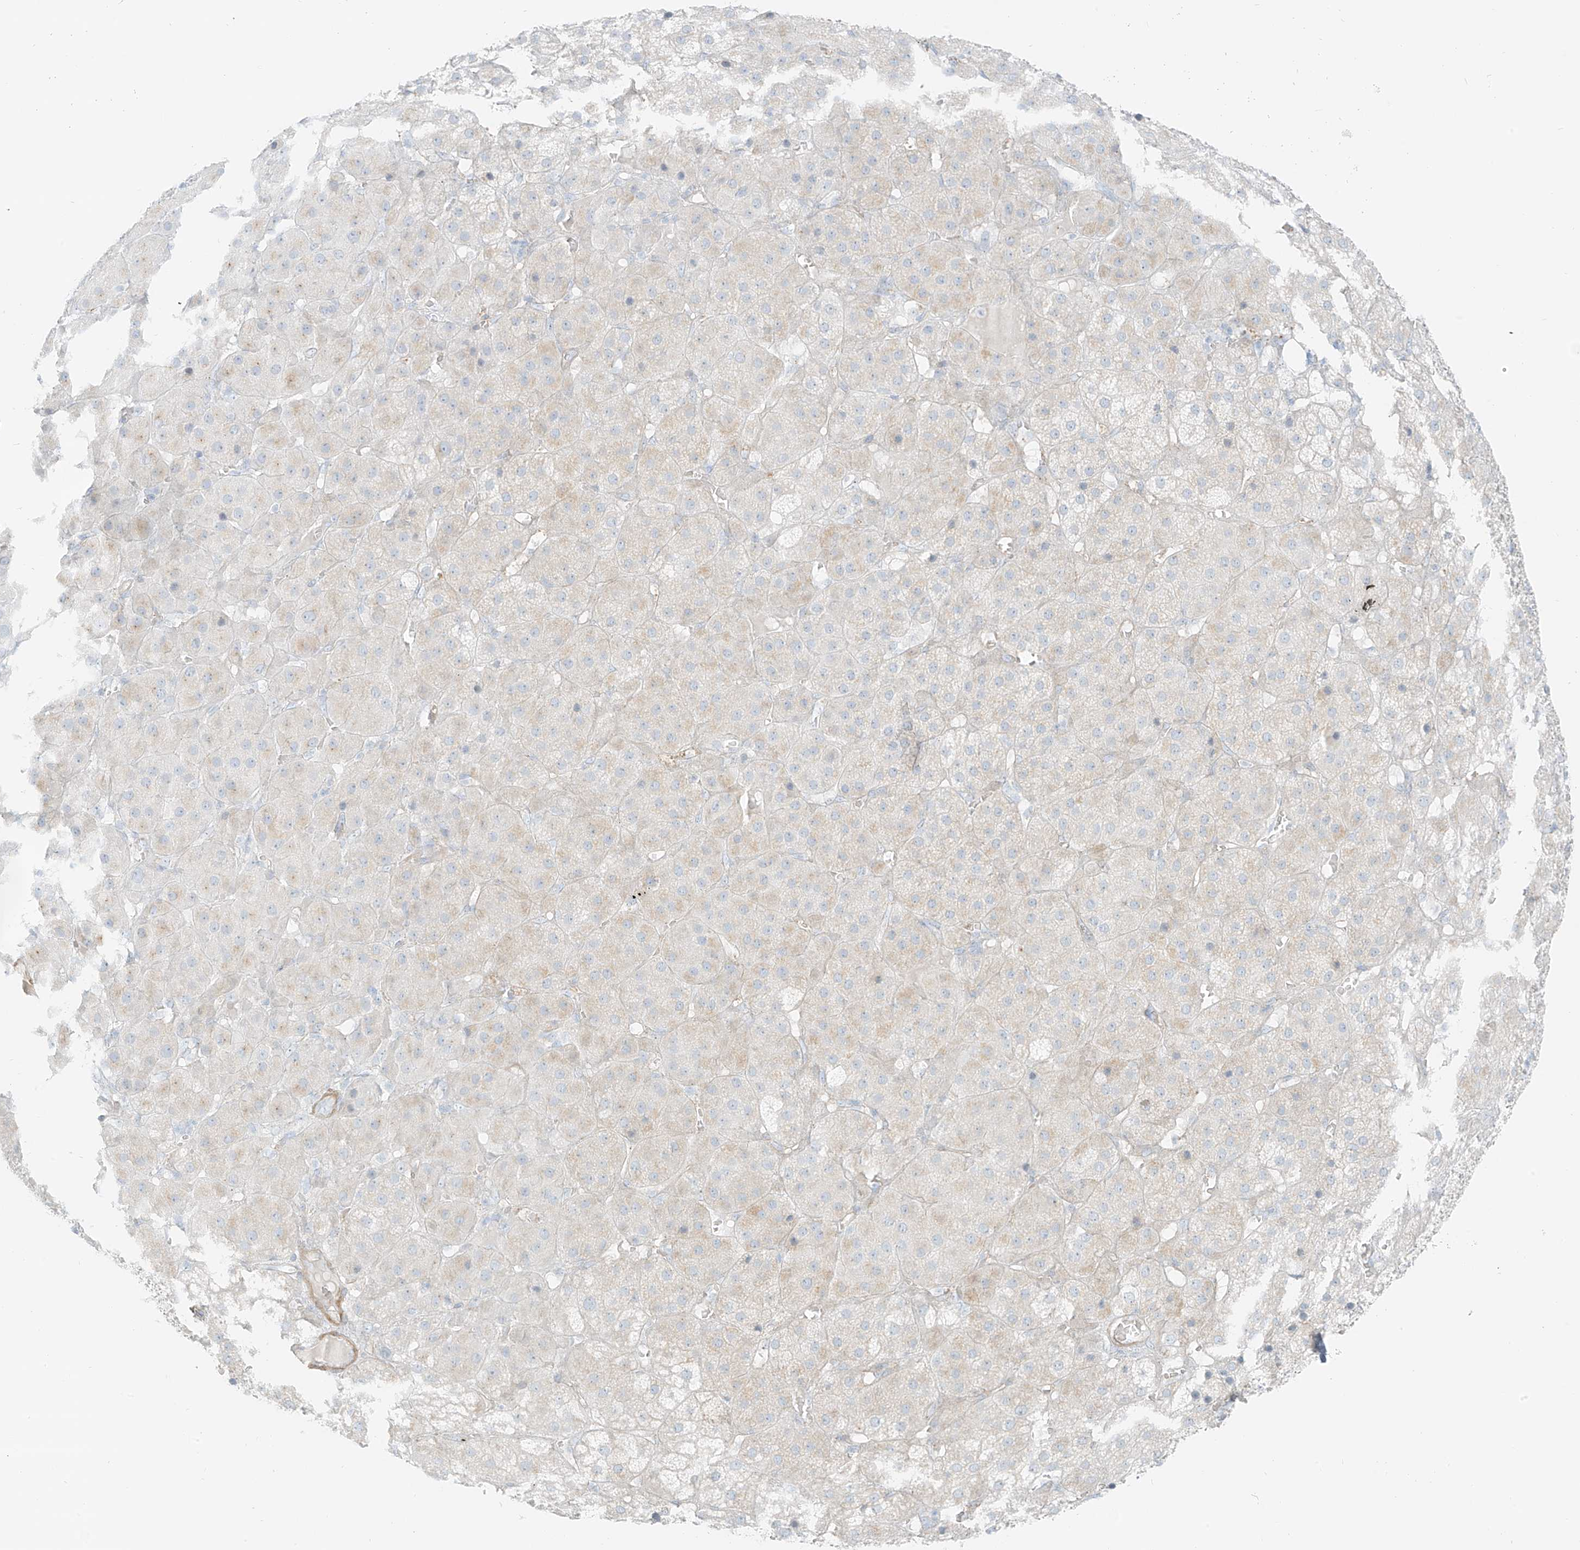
{"staining": {"intensity": "negative", "quantity": "none", "location": "none"}, "tissue": "adrenal gland", "cell_type": "Glandular cells", "image_type": "normal", "snomed": [{"axis": "morphology", "description": "Normal tissue, NOS"}, {"axis": "topography", "description": "Adrenal gland"}], "caption": "An image of adrenal gland stained for a protein displays no brown staining in glandular cells.", "gene": "SMCP", "patient": {"sex": "female", "age": 57}}